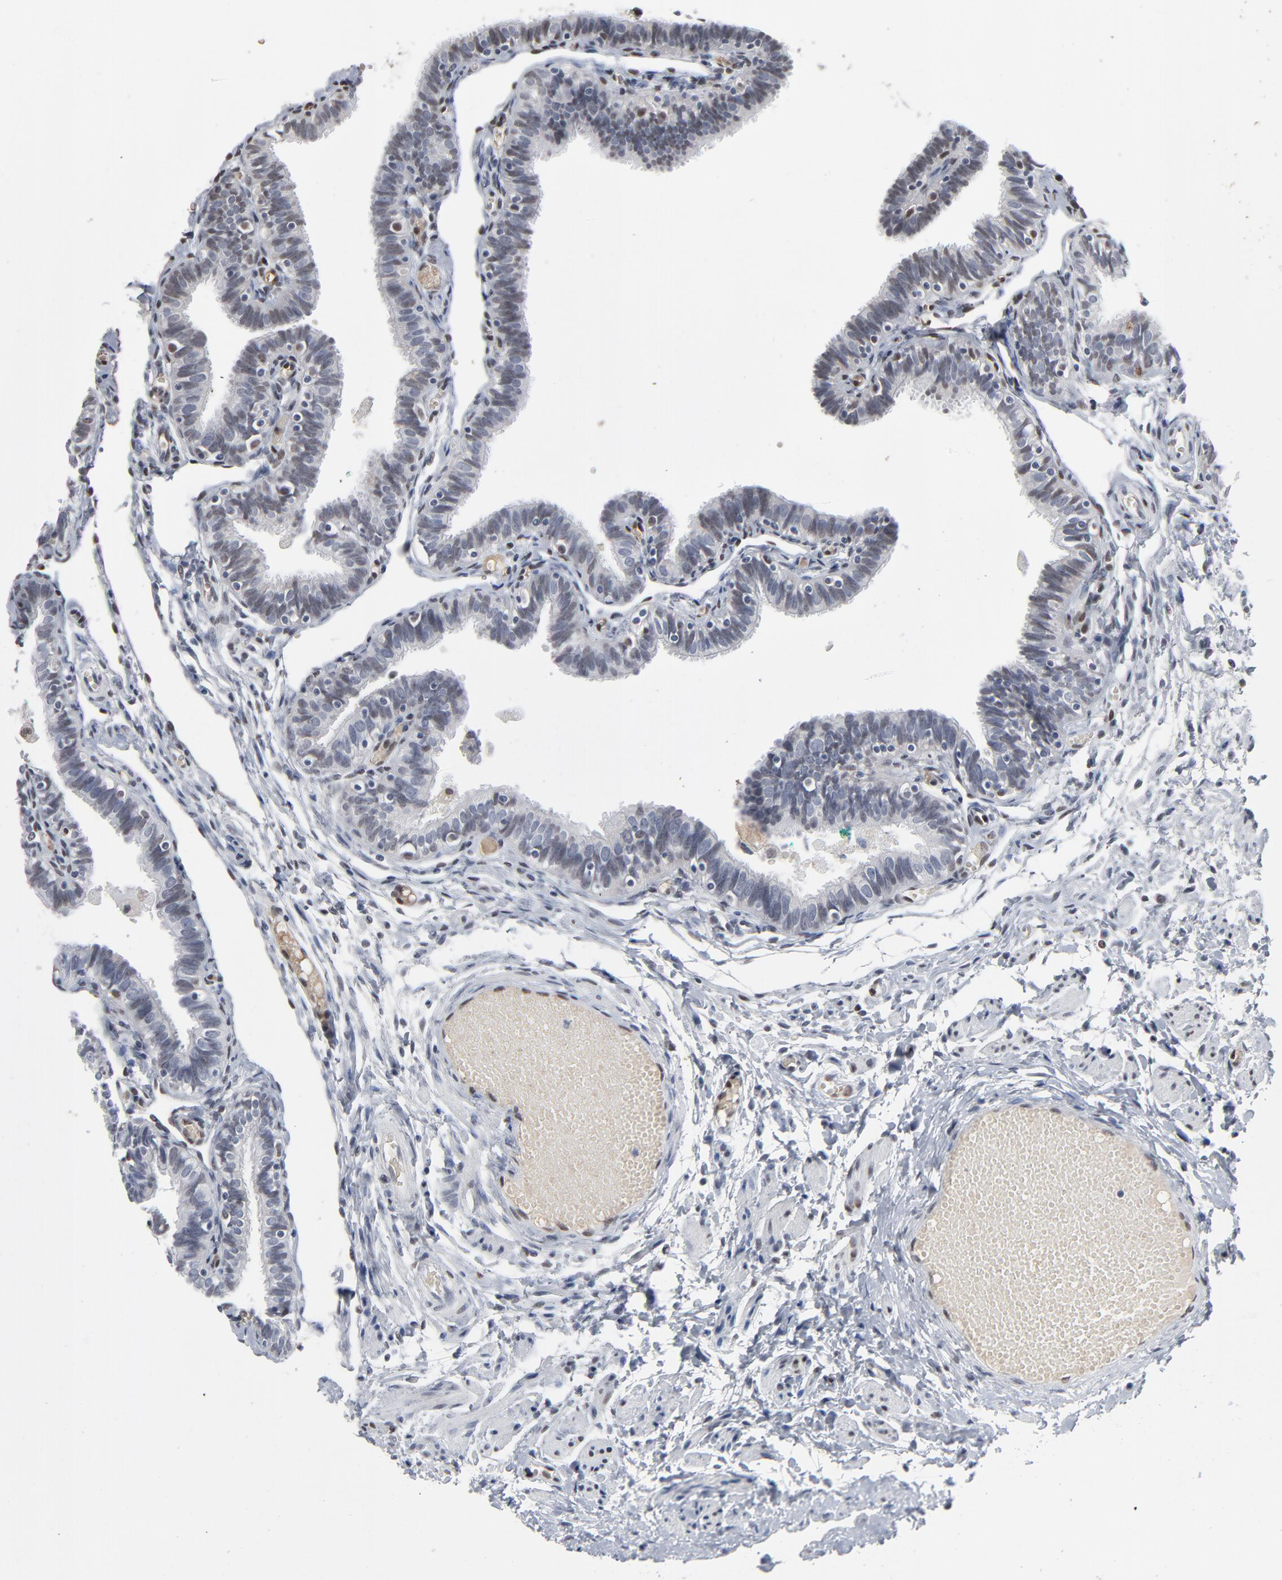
{"staining": {"intensity": "negative", "quantity": "none", "location": "none"}, "tissue": "fallopian tube", "cell_type": "Glandular cells", "image_type": "normal", "snomed": [{"axis": "morphology", "description": "Normal tissue, NOS"}, {"axis": "topography", "description": "Fallopian tube"}], "caption": "Benign fallopian tube was stained to show a protein in brown. There is no significant expression in glandular cells. The staining was performed using DAB to visualize the protein expression in brown, while the nuclei were stained in blue with hematoxylin (Magnification: 20x).", "gene": "ATF7", "patient": {"sex": "female", "age": 46}}